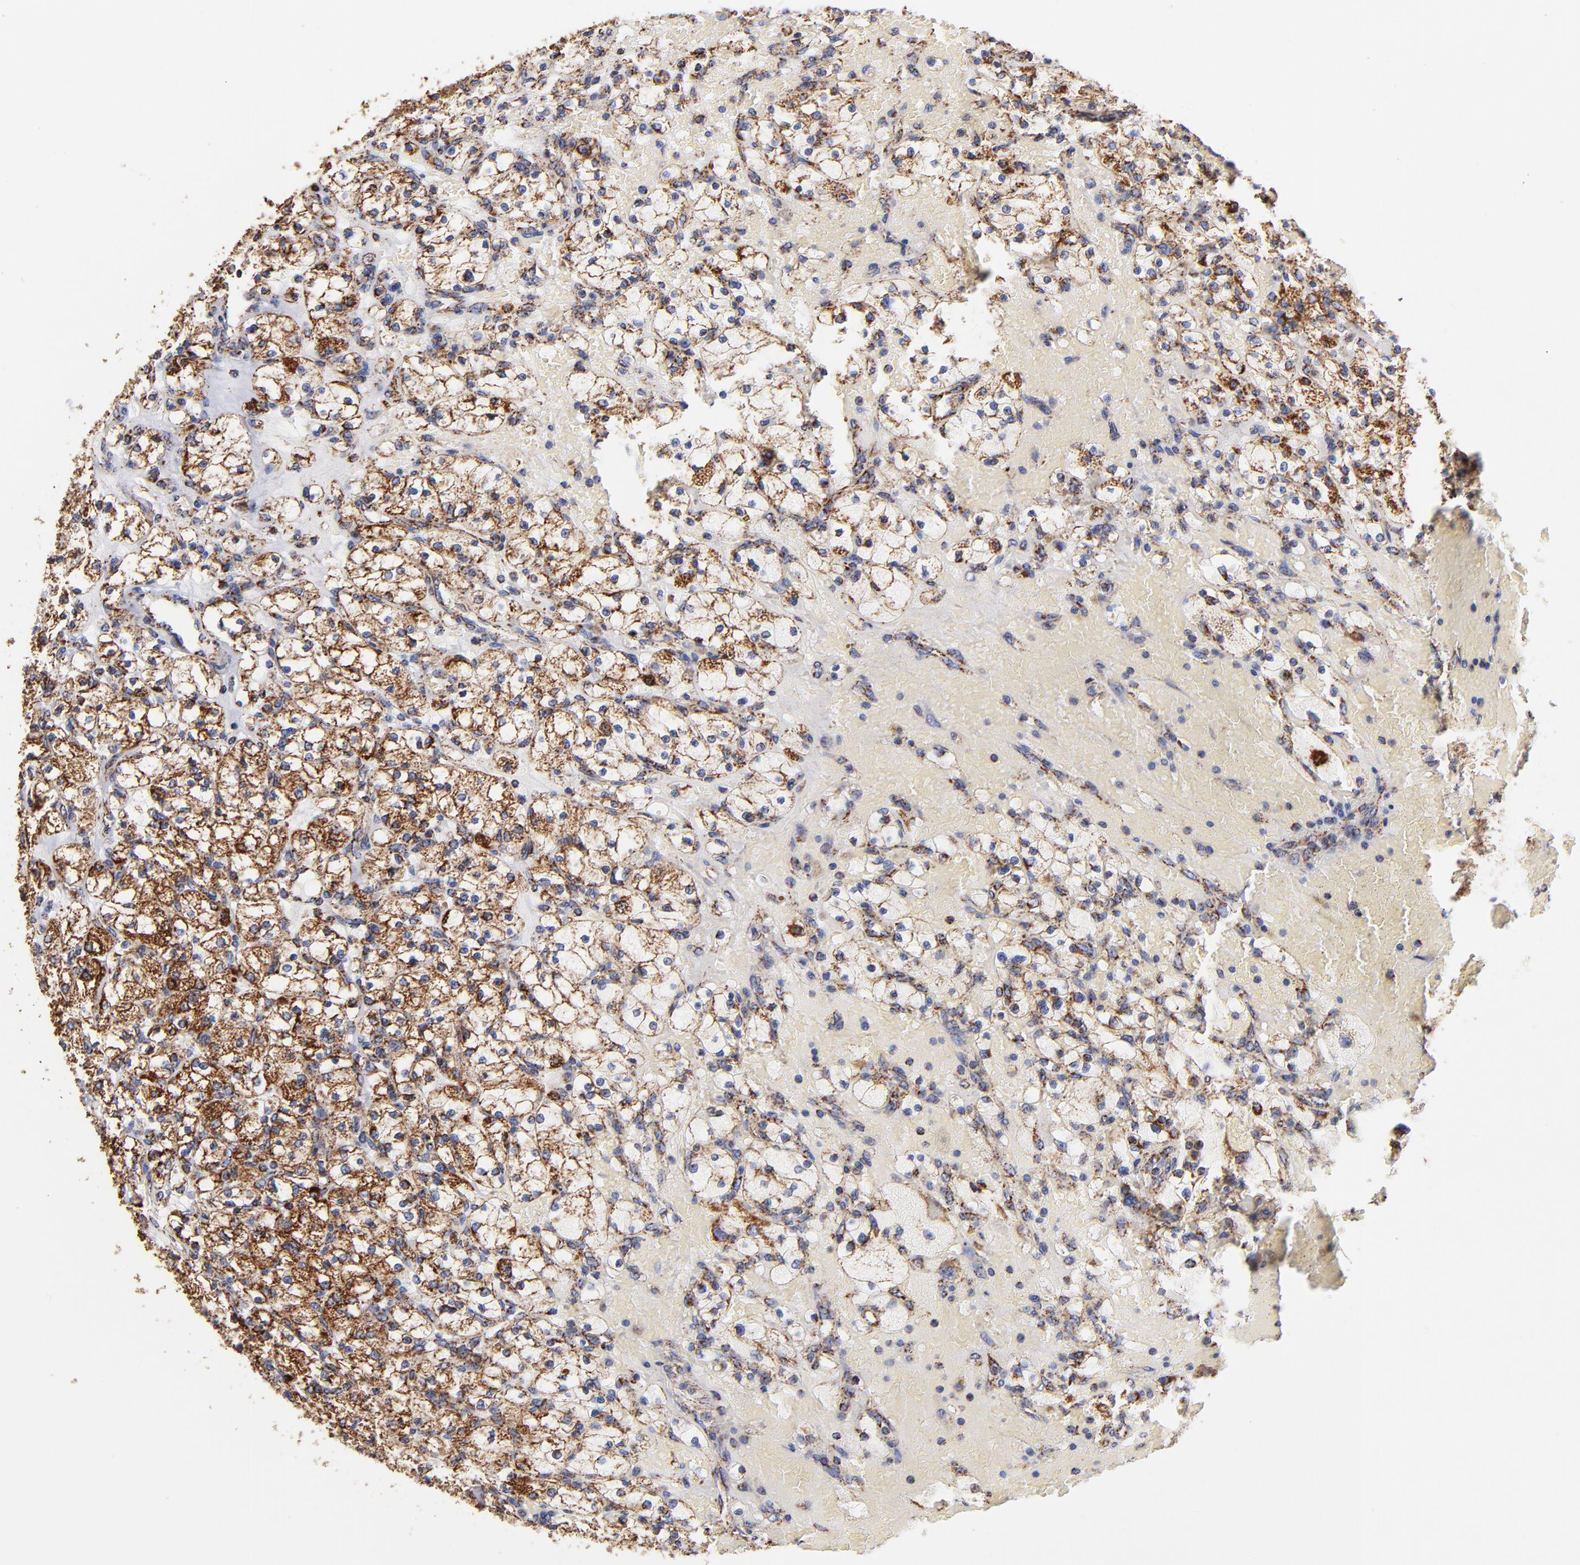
{"staining": {"intensity": "strong", "quantity": ">75%", "location": "cytoplasmic/membranous"}, "tissue": "renal cancer", "cell_type": "Tumor cells", "image_type": "cancer", "snomed": [{"axis": "morphology", "description": "Adenocarcinoma, NOS"}, {"axis": "topography", "description": "Kidney"}], "caption": "Adenocarcinoma (renal) was stained to show a protein in brown. There is high levels of strong cytoplasmic/membranous expression in approximately >75% of tumor cells. The staining was performed using DAB, with brown indicating positive protein expression. Nuclei are stained blue with hematoxylin.", "gene": "PHB1", "patient": {"sex": "female", "age": 83}}